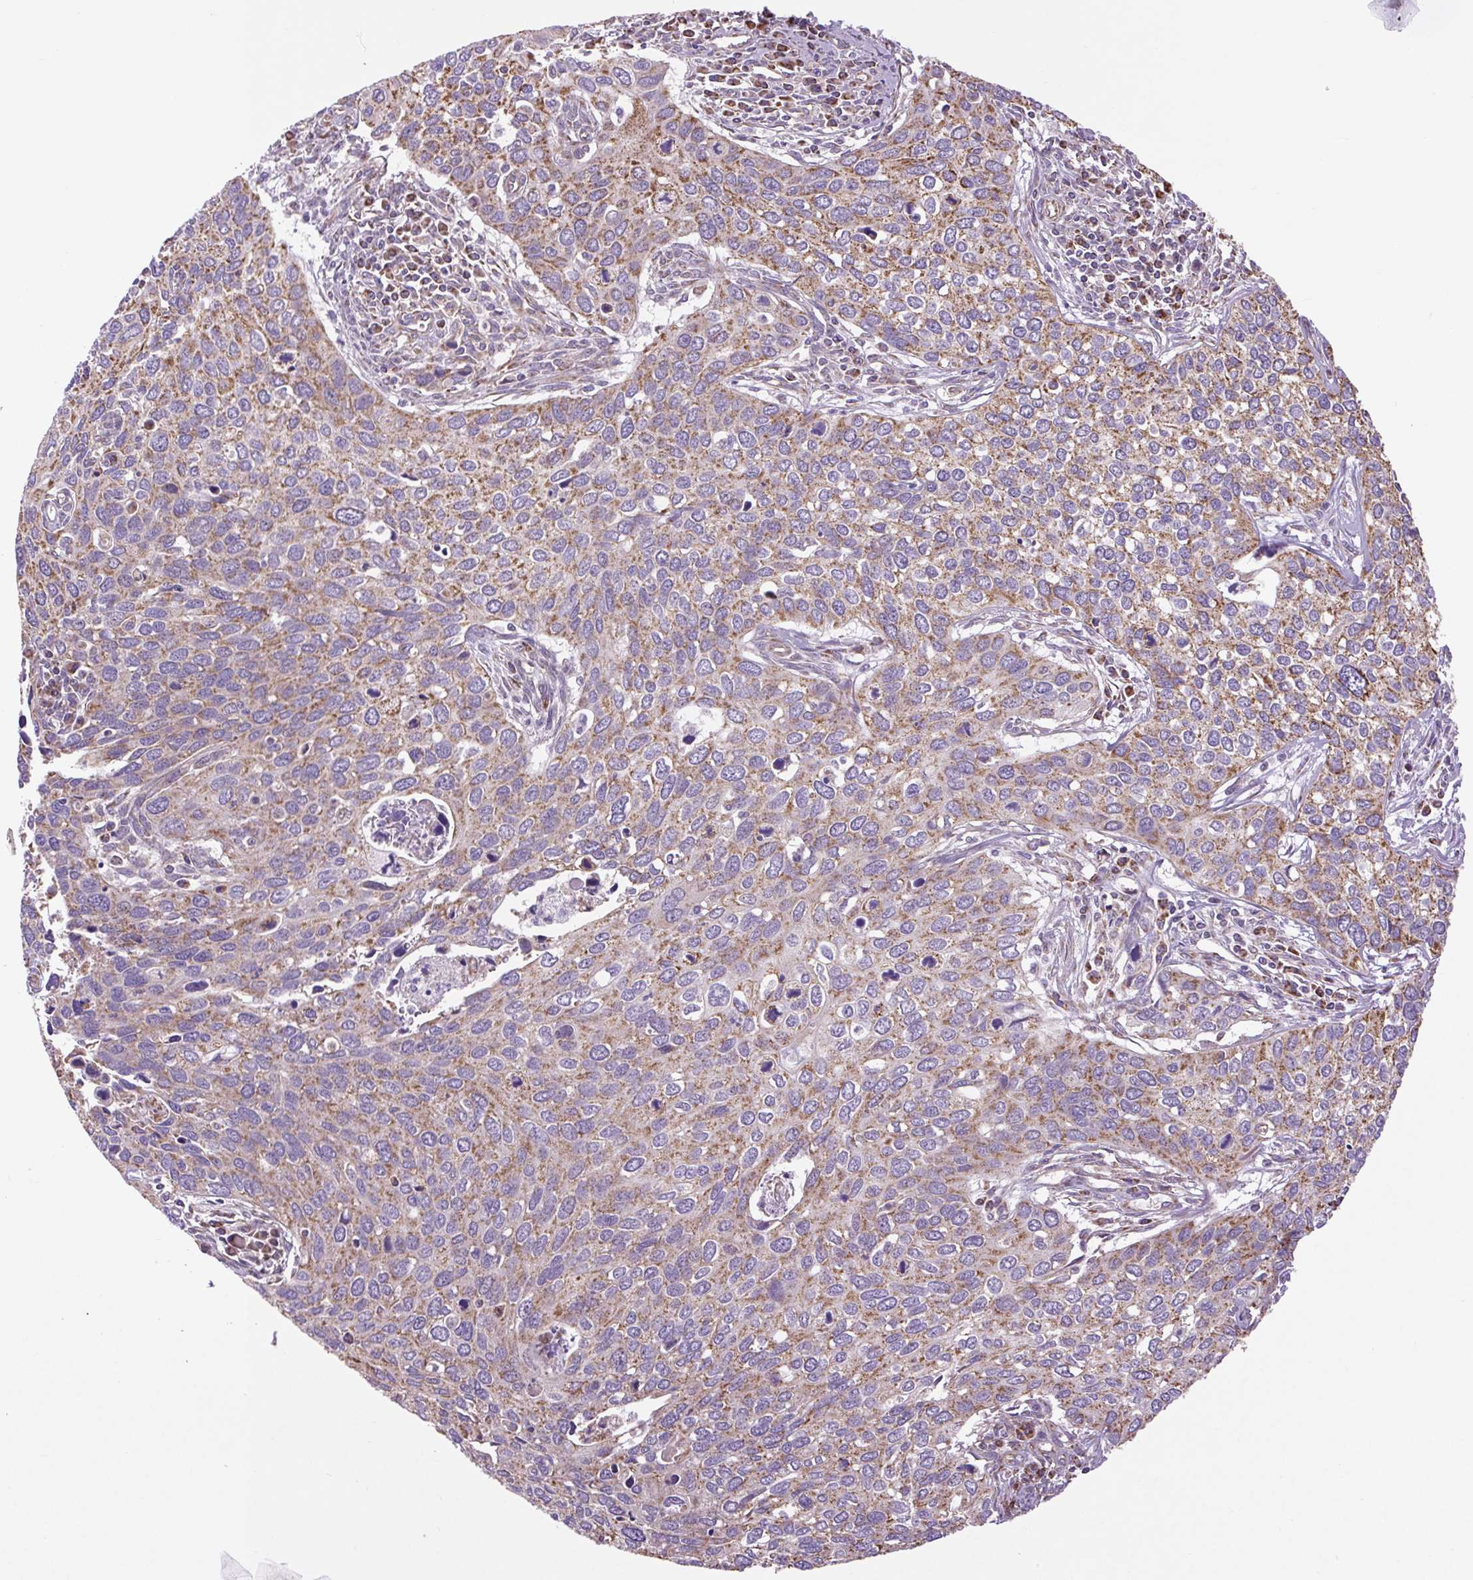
{"staining": {"intensity": "moderate", "quantity": "25%-75%", "location": "cytoplasmic/membranous"}, "tissue": "cervical cancer", "cell_type": "Tumor cells", "image_type": "cancer", "snomed": [{"axis": "morphology", "description": "Squamous cell carcinoma, NOS"}, {"axis": "topography", "description": "Cervix"}], "caption": "The micrograph shows immunohistochemical staining of squamous cell carcinoma (cervical). There is moderate cytoplasmic/membranous staining is present in approximately 25%-75% of tumor cells.", "gene": "PLCG1", "patient": {"sex": "female", "age": 55}}